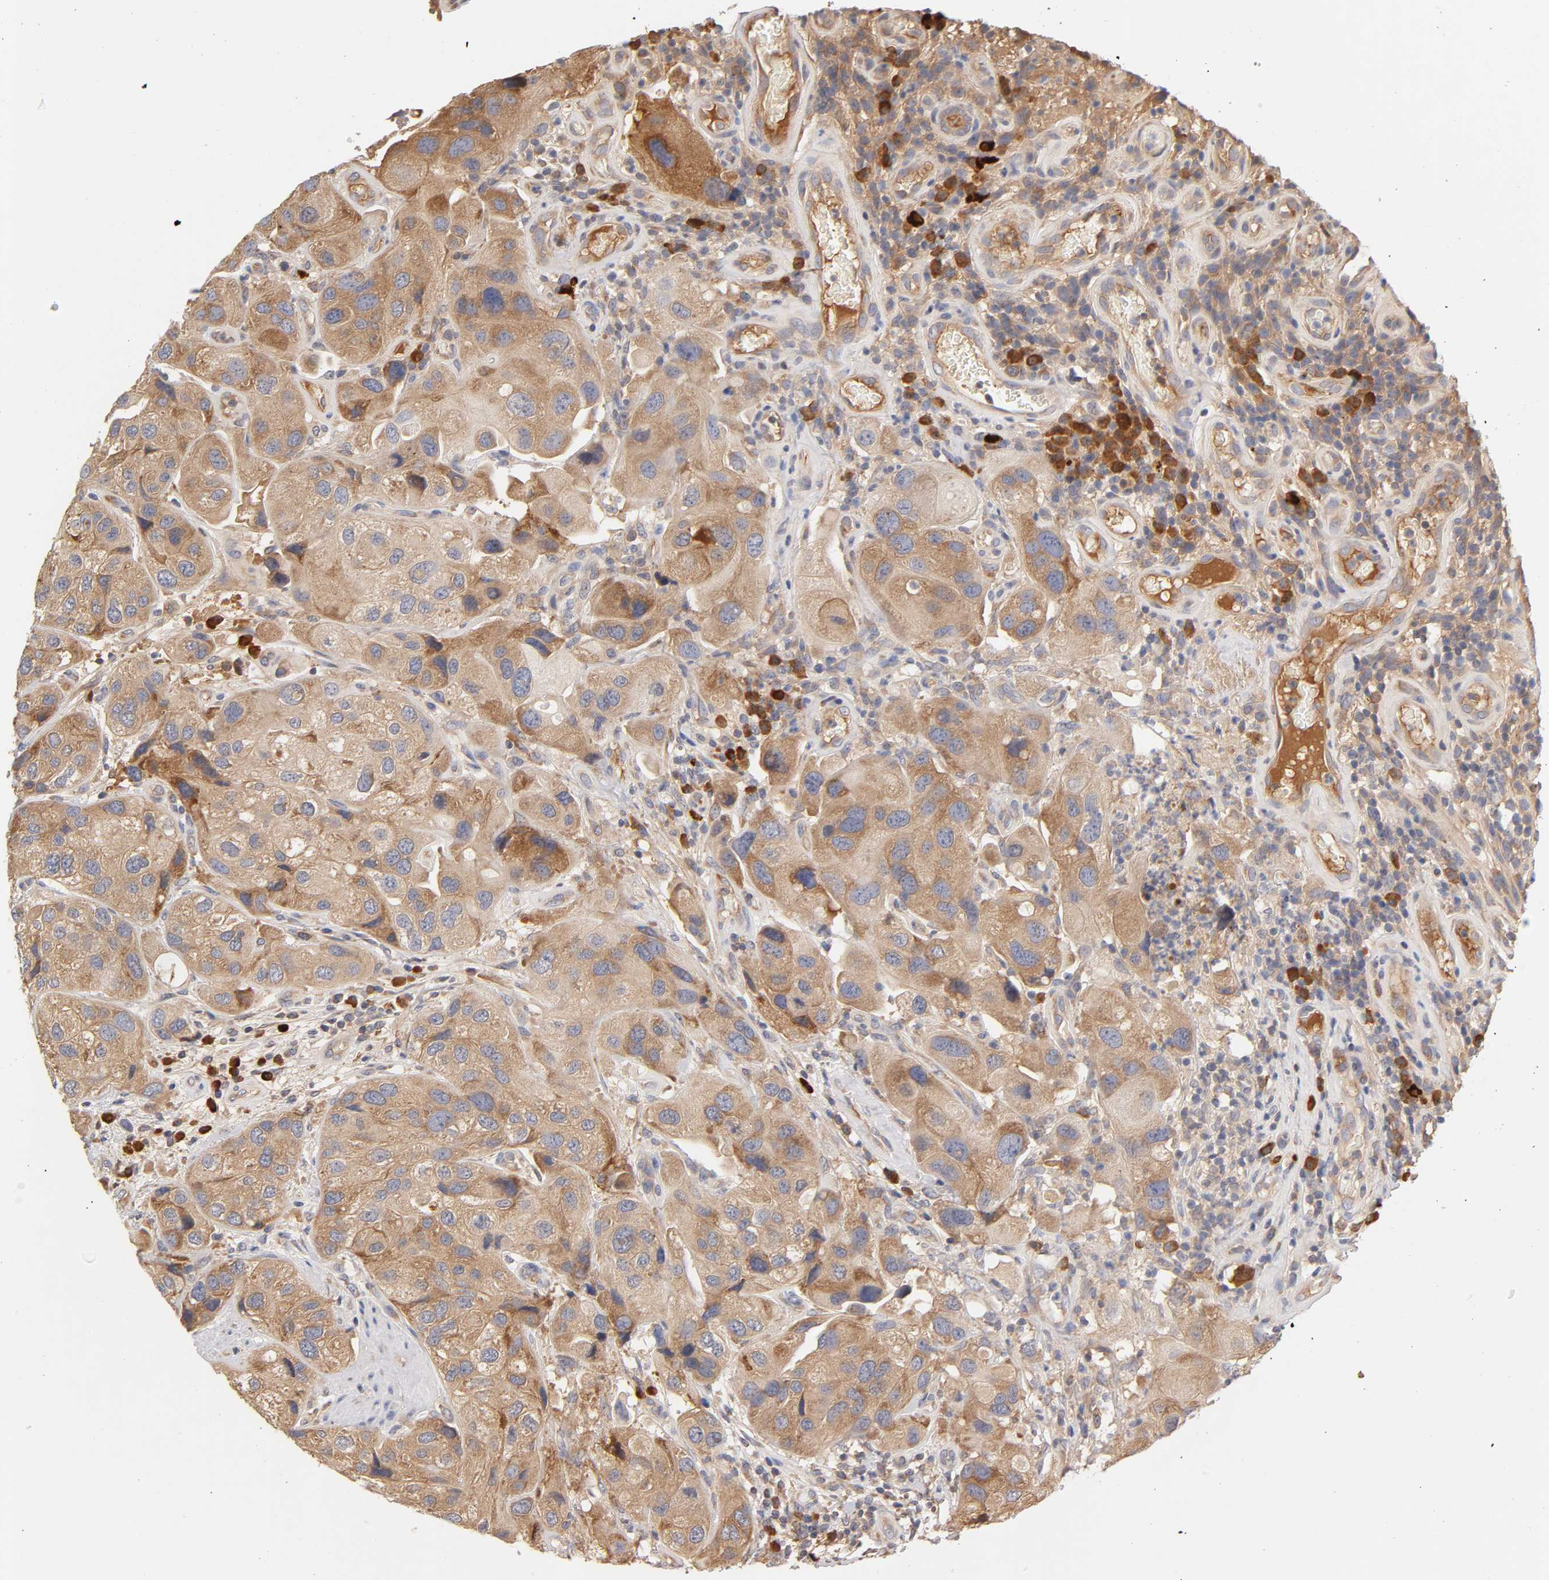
{"staining": {"intensity": "moderate", "quantity": ">75%", "location": "cytoplasmic/membranous"}, "tissue": "urothelial cancer", "cell_type": "Tumor cells", "image_type": "cancer", "snomed": [{"axis": "morphology", "description": "Urothelial carcinoma, High grade"}, {"axis": "topography", "description": "Urinary bladder"}], "caption": "Immunohistochemical staining of urothelial carcinoma (high-grade) demonstrates medium levels of moderate cytoplasmic/membranous protein positivity in about >75% of tumor cells.", "gene": "RPS29", "patient": {"sex": "female", "age": 64}}